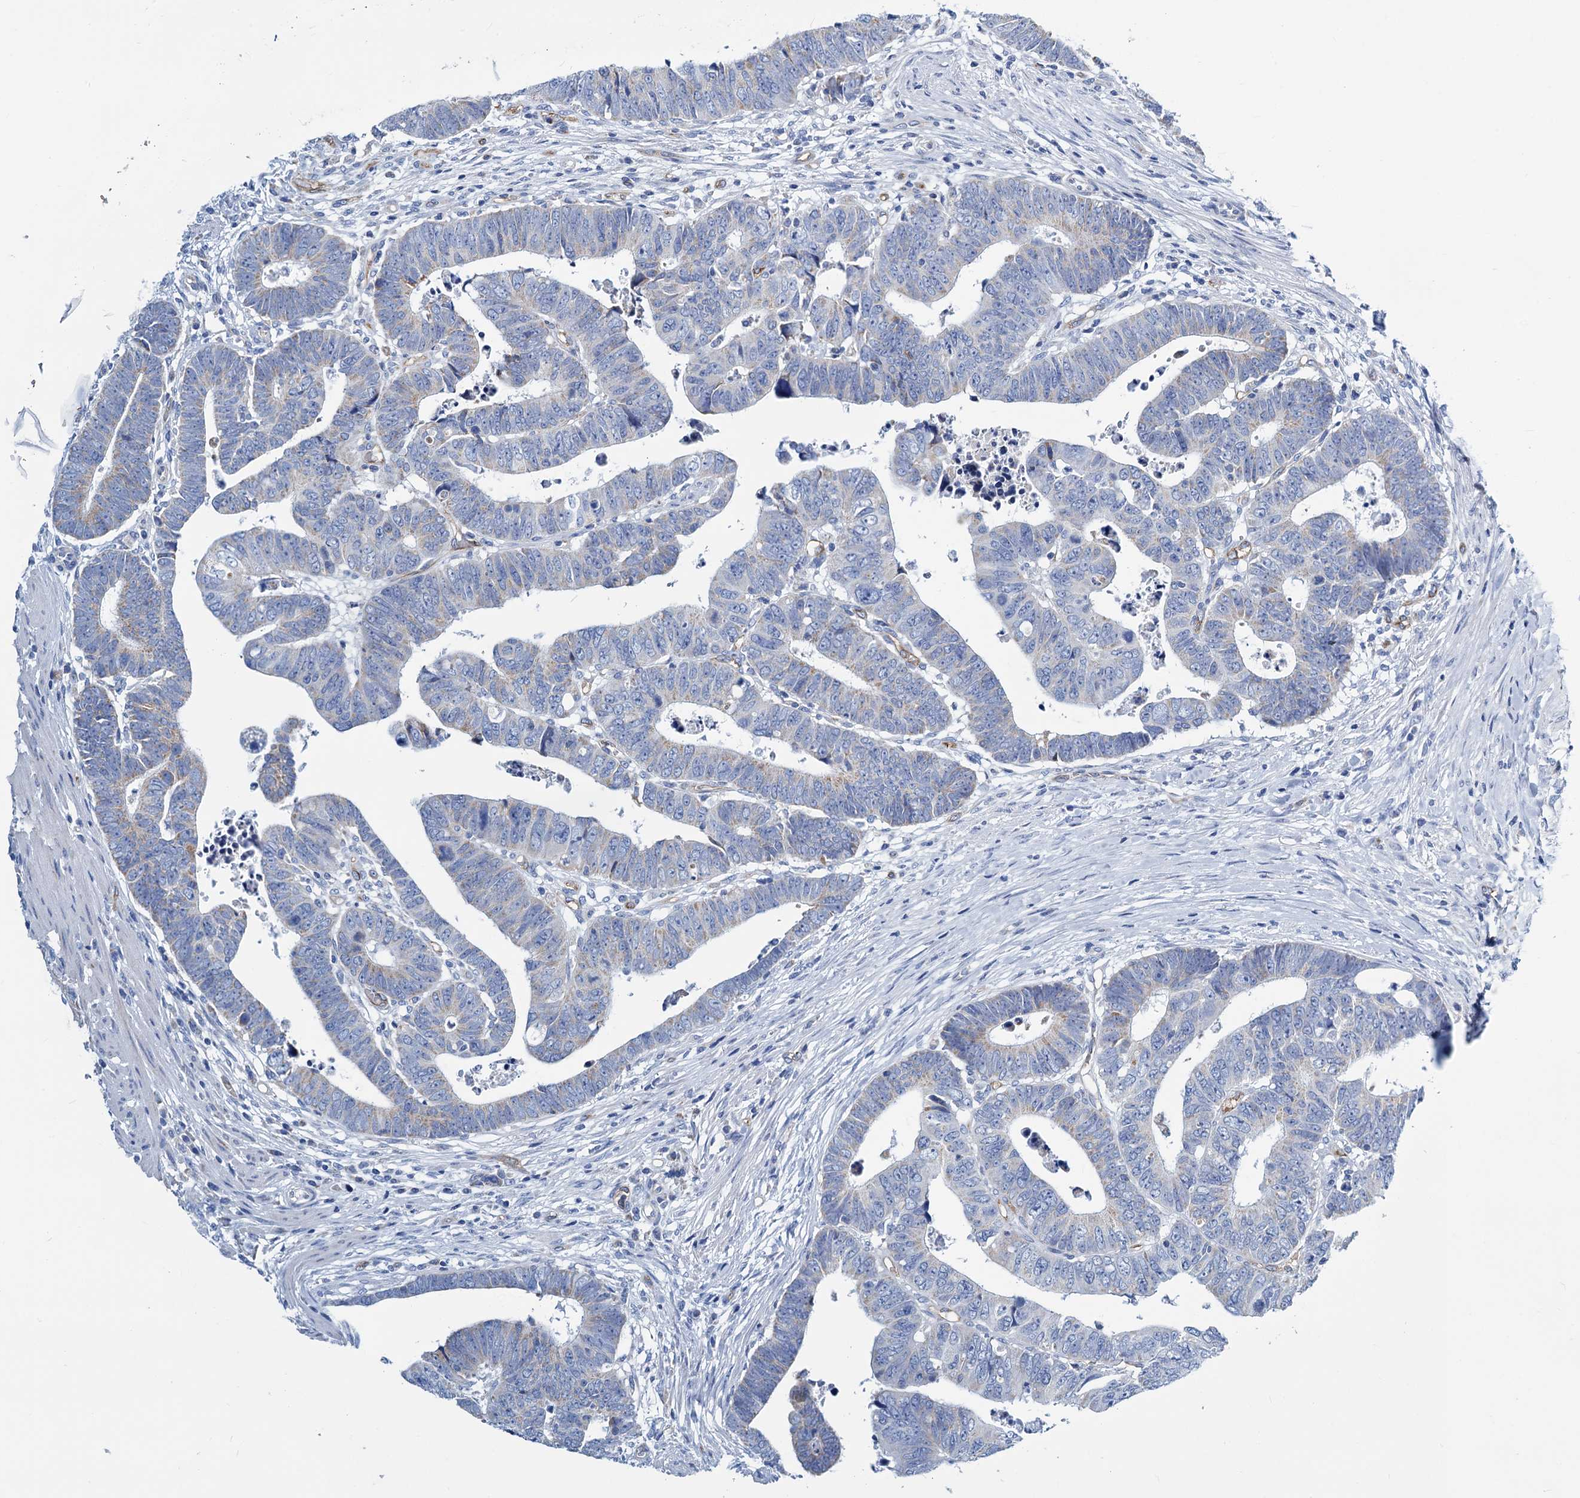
{"staining": {"intensity": "negative", "quantity": "none", "location": "none"}, "tissue": "colorectal cancer", "cell_type": "Tumor cells", "image_type": "cancer", "snomed": [{"axis": "morphology", "description": "Normal tissue, NOS"}, {"axis": "morphology", "description": "Adenocarcinoma, NOS"}, {"axis": "topography", "description": "Rectum"}], "caption": "Tumor cells are negative for brown protein staining in adenocarcinoma (colorectal).", "gene": "SLC1A3", "patient": {"sex": "female", "age": 65}}